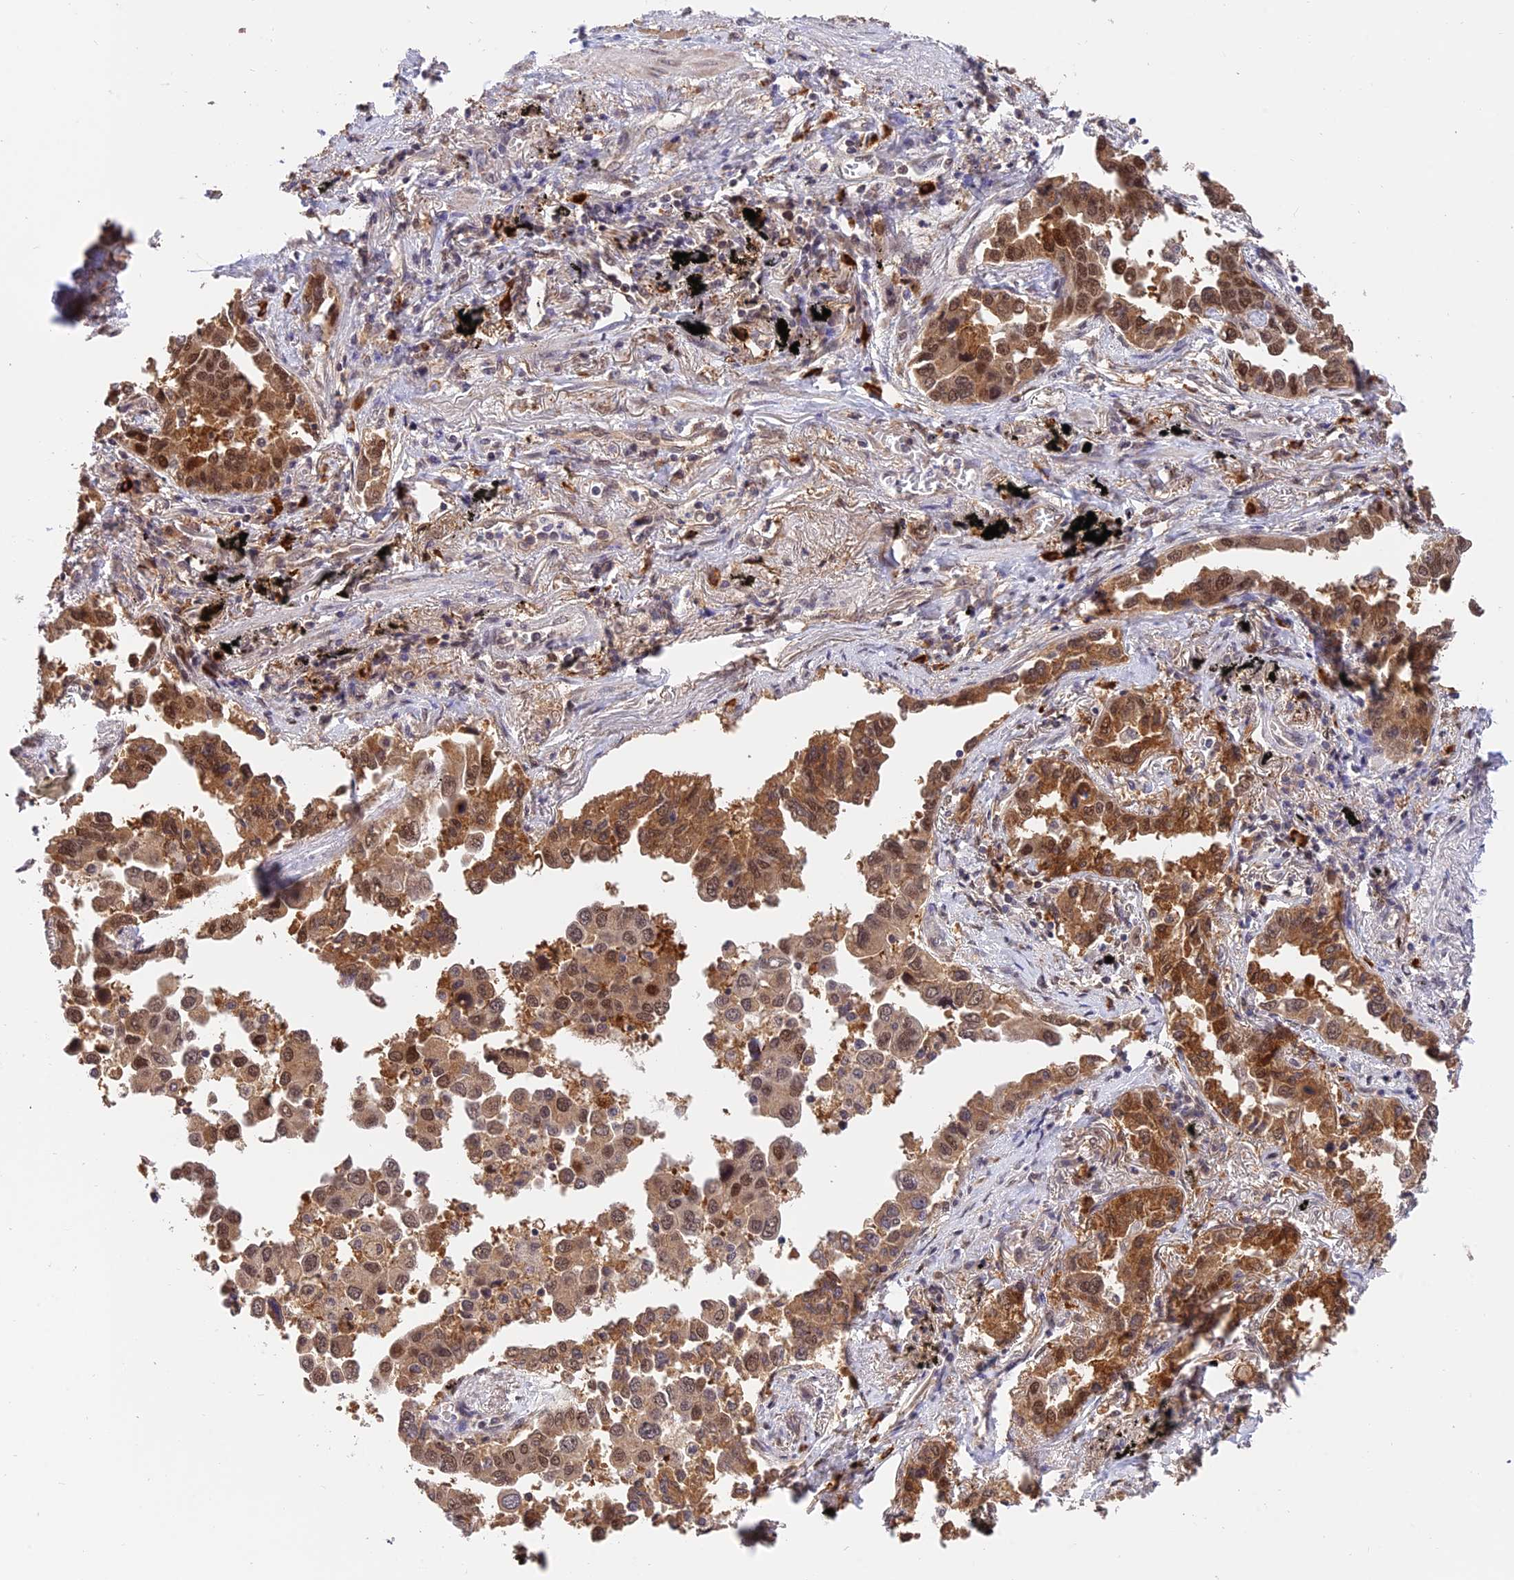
{"staining": {"intensity": "moderate", "quantity": ">75%", "location": "cytoplasmic/membranous,nuclear"}, "tissue": "lung cancer", "cell_type": "Tumor cells", "image_type": "cancer", "snomed": [{"axis": "morphology", "description": "Adenocarcinoma, NOS"}, {"axis": "topography", "description": "Lung"}], "caption": "Tumor cells show medium levels of moderate cytoplasmic/membranous and nuclear expression in approximately >75% of cells in human adenocarcinoma (lung). (IHC, brightfield microscopy, high magnification).", "gene": "MNS1", "patient": {"sex": "male", "age": 67}}